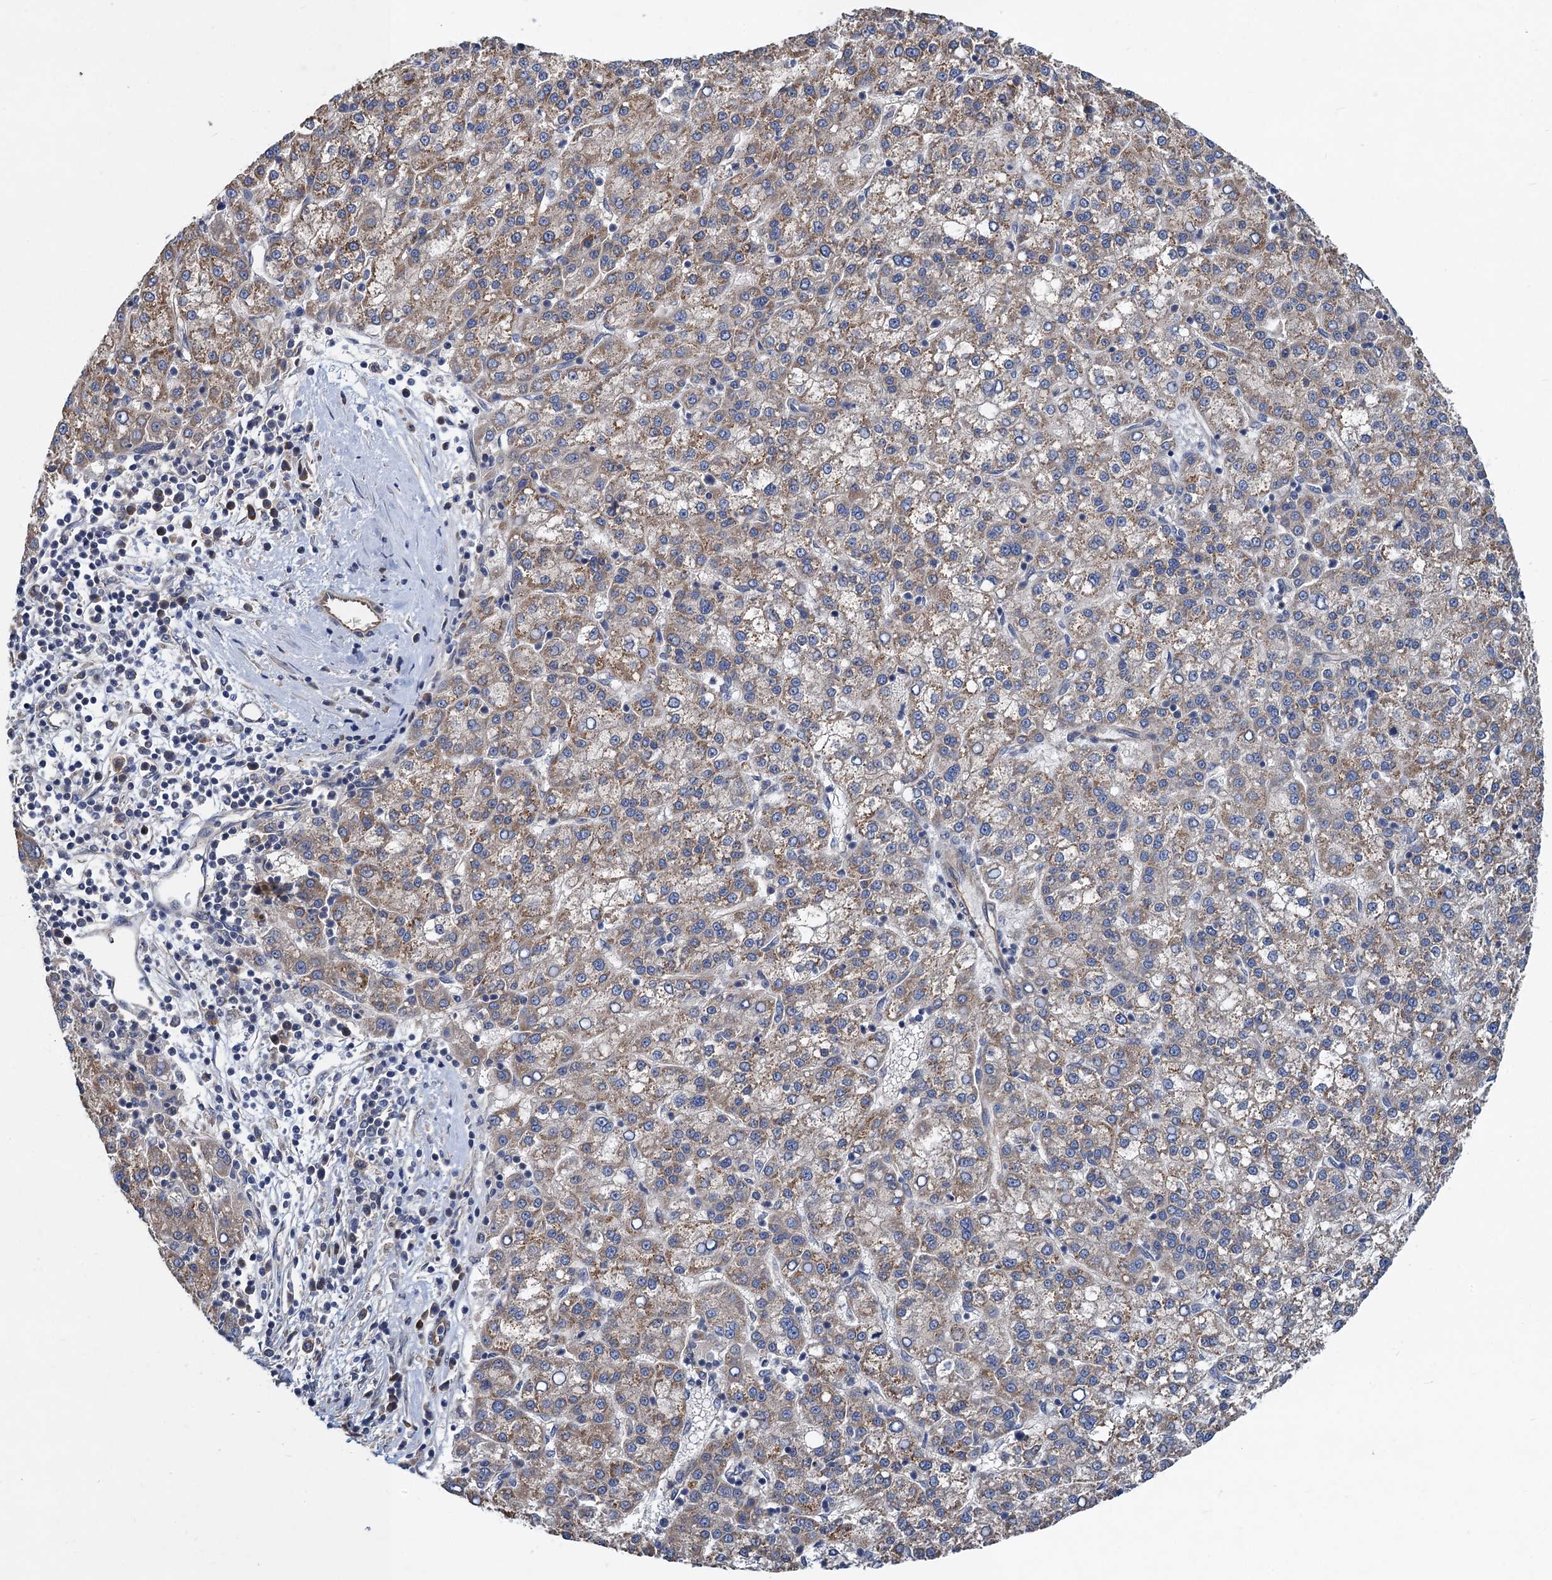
{"staining": {"intensity": "weak", "quantity": ">75%", "location": "cytoplasmic/membranous"}, "tissue": "liver cancer", "cell_type": "Tumor cells", "image_type": "cancer", "snomed": [{"axis": "morphology", "description": "Carcinoma, Hepatocellular, NOS"}, {"axis": "topography", "description": "Liver"}], "caption": "A micrograph of liver cancer (hepatocellular carcinoma) stained for a protein demonstrates weak cytoplasmic/membranous brown staining in tumor cells.", "gene": "PJA2", "patient": {"sex": "female", "age": 58}}